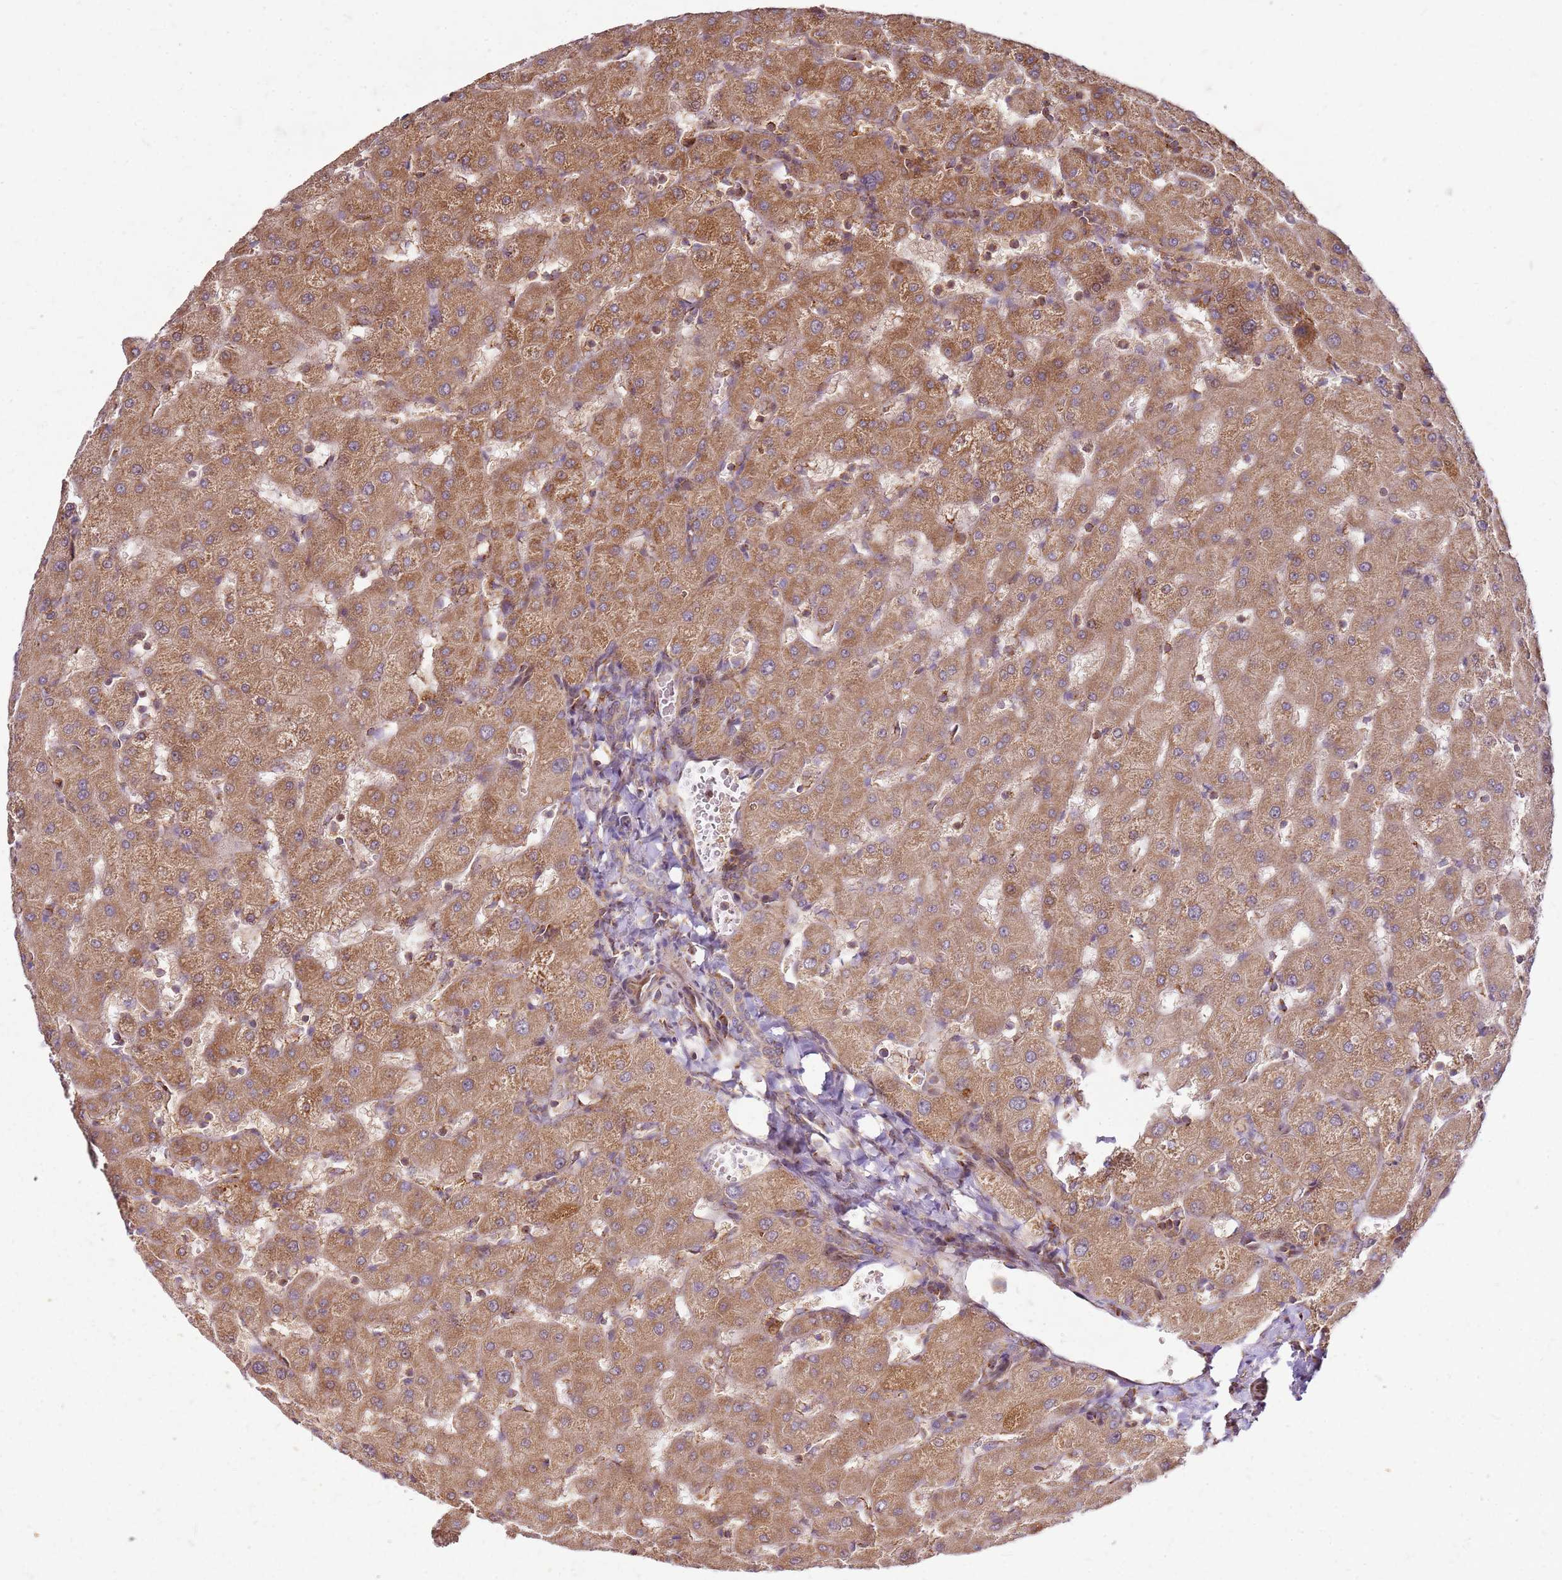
{"staining": {"intensity": "weak", "quantity": ">75%", "location": "cytoplasmic/membranous"}, "tissue": "liver", "cell_type": "Cholangiocytes", "image_type": "normal", "snomed": [{"axis": "morphology", "description": "Normal tissue, NOS"}, {"axis": "topography", "description": "Liver"}], "caption": "Immunohistochemical staining of normal liver displays weak cytoplasmic/membranous protein expression in approximately >75% of cholangiocytes. Nuclei are stained in blue.", "gene": "CCDC159", "patient": {"sex": "female", "age": 63}}